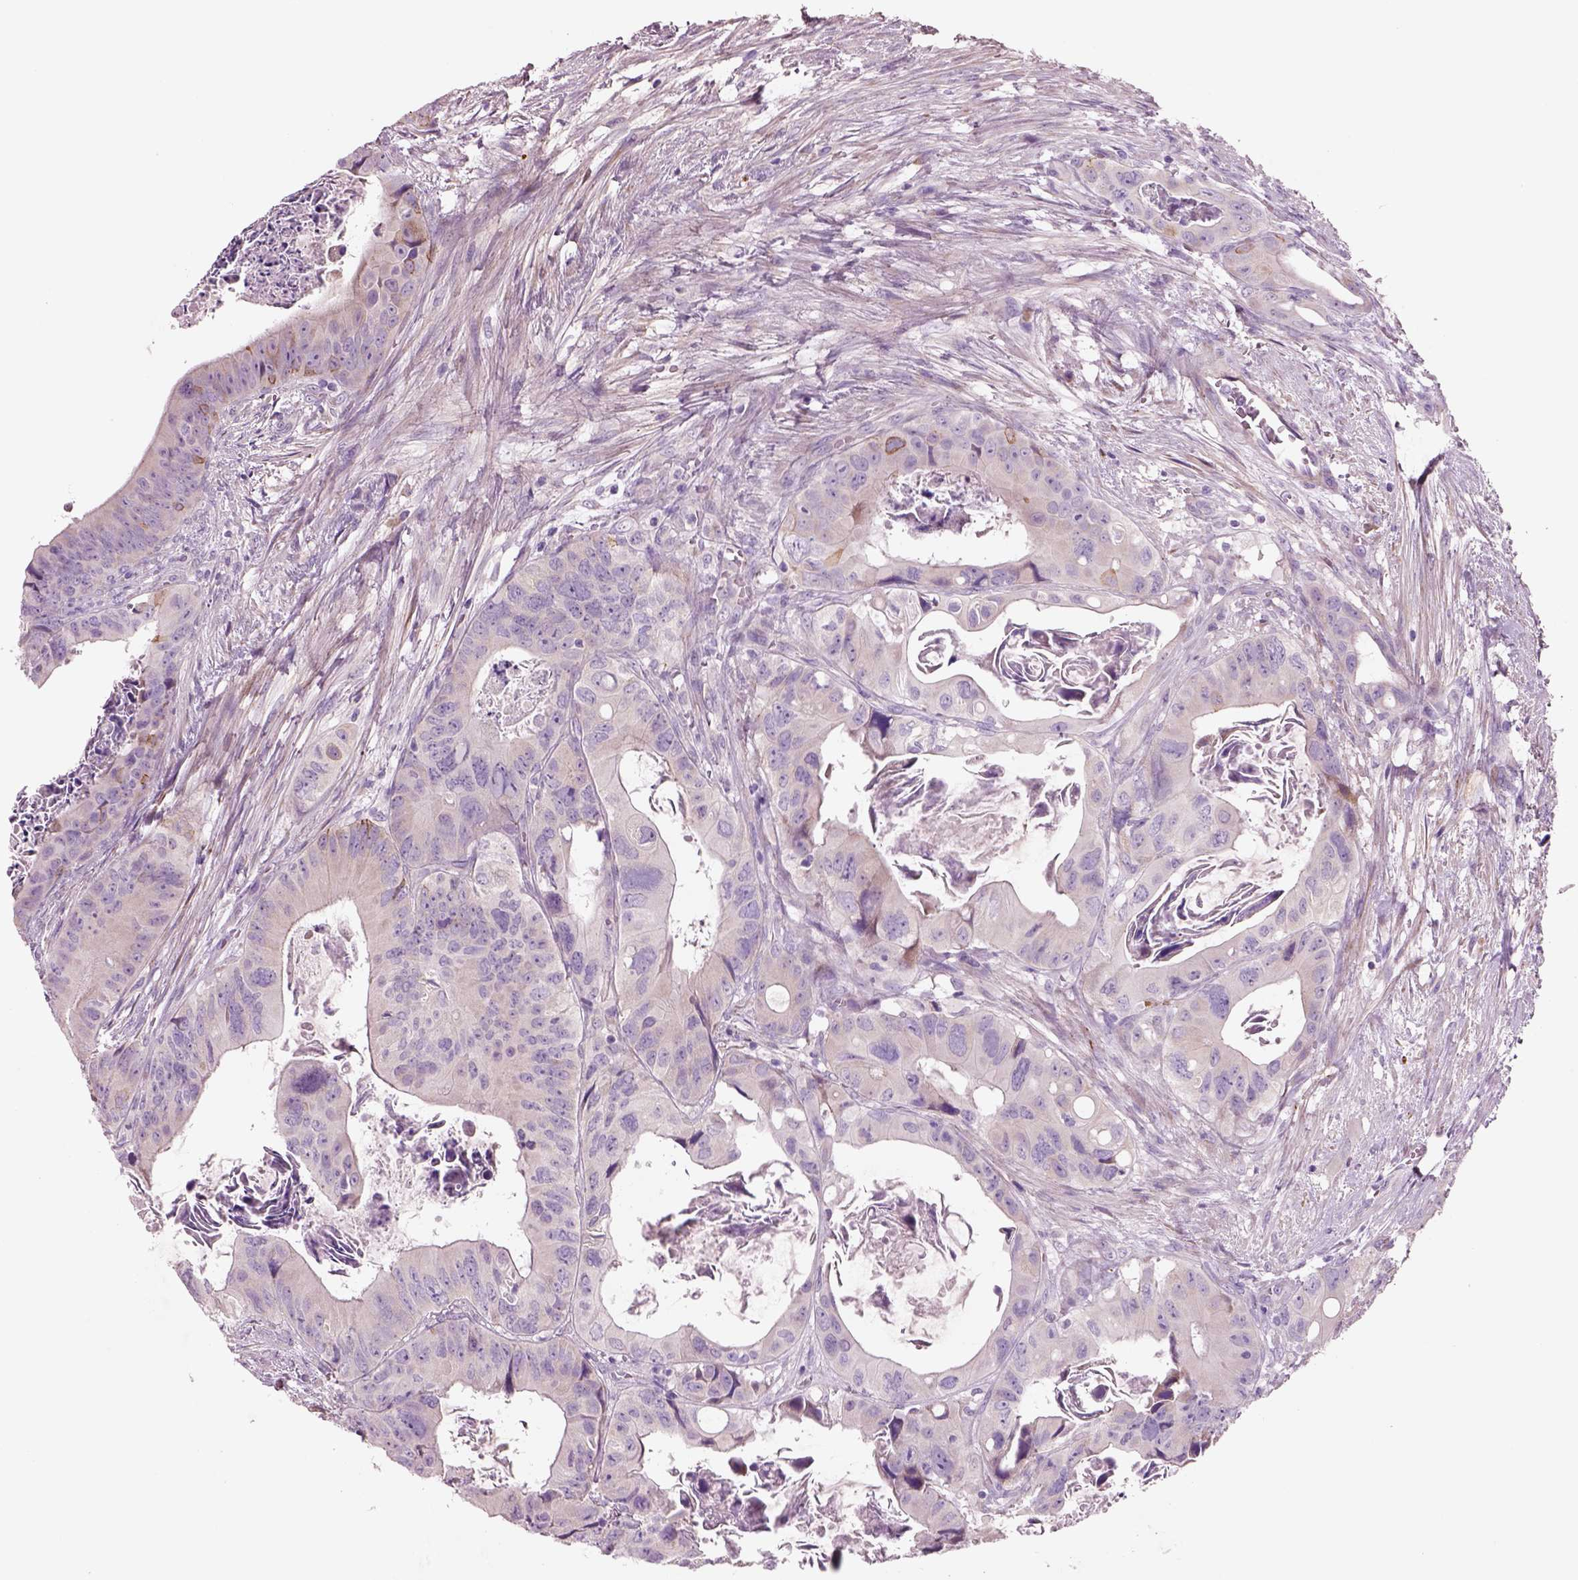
{"staining": {"intensity": "negative", "quantity": "none", "location": "none"}, "tissue": "colorectal cancer", "cell_type": "Tumor cells", "image_type": "cancer", "snomed": [{"axis": "morphology", "description": "Adenocarcinoma, NOS"}, {"axis": "topography", "description": "Rectum"}], "caption": "Colorectal adenocarcinoma stained for a protein using IHC reveals no positivity tumor cells.", "gene": "PLPP7", "patient": {"sex": "male", "age": 64}}